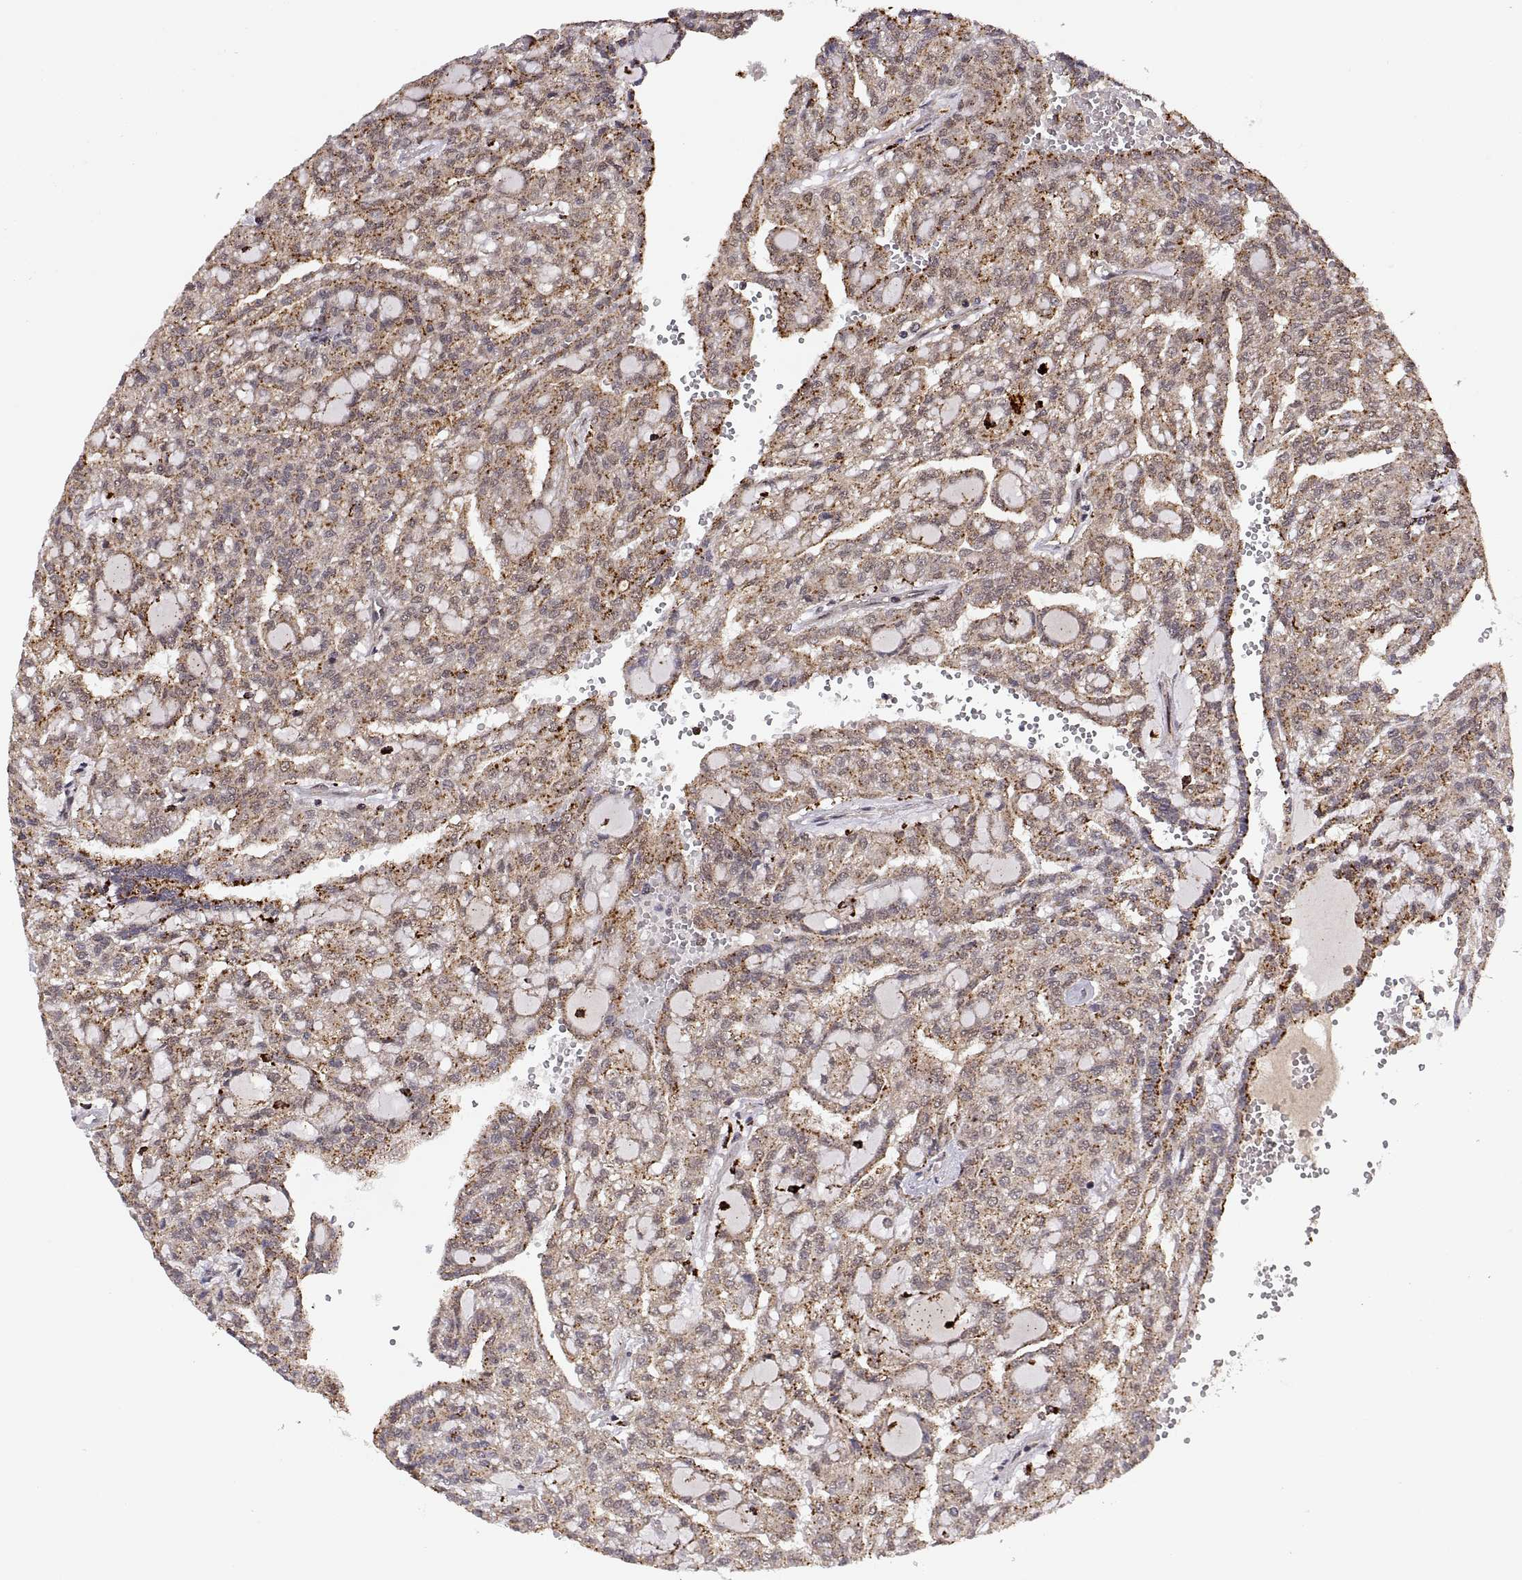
{"staining": {"intensity": "moderate", "quantity": ">75%", "location": "cytoplasmic/membranous"}, "tissue": "renal cancer", "cell_type": "Tumor cells", "image_type": "cancer", "snomed": [{"axis": "morphology", "description": "Adenocarcinoma, NOS"}, {"axis": "topography", "description": "Kidney"}], "caption": "Protein staining of adenocarcinoma (renal) tissue demonstrates moderate cytoplasmic/membranous staining in about >75% of tumor cells.", "gene": "PSMC2", "patient": {"sex": "male", "age": 63}}